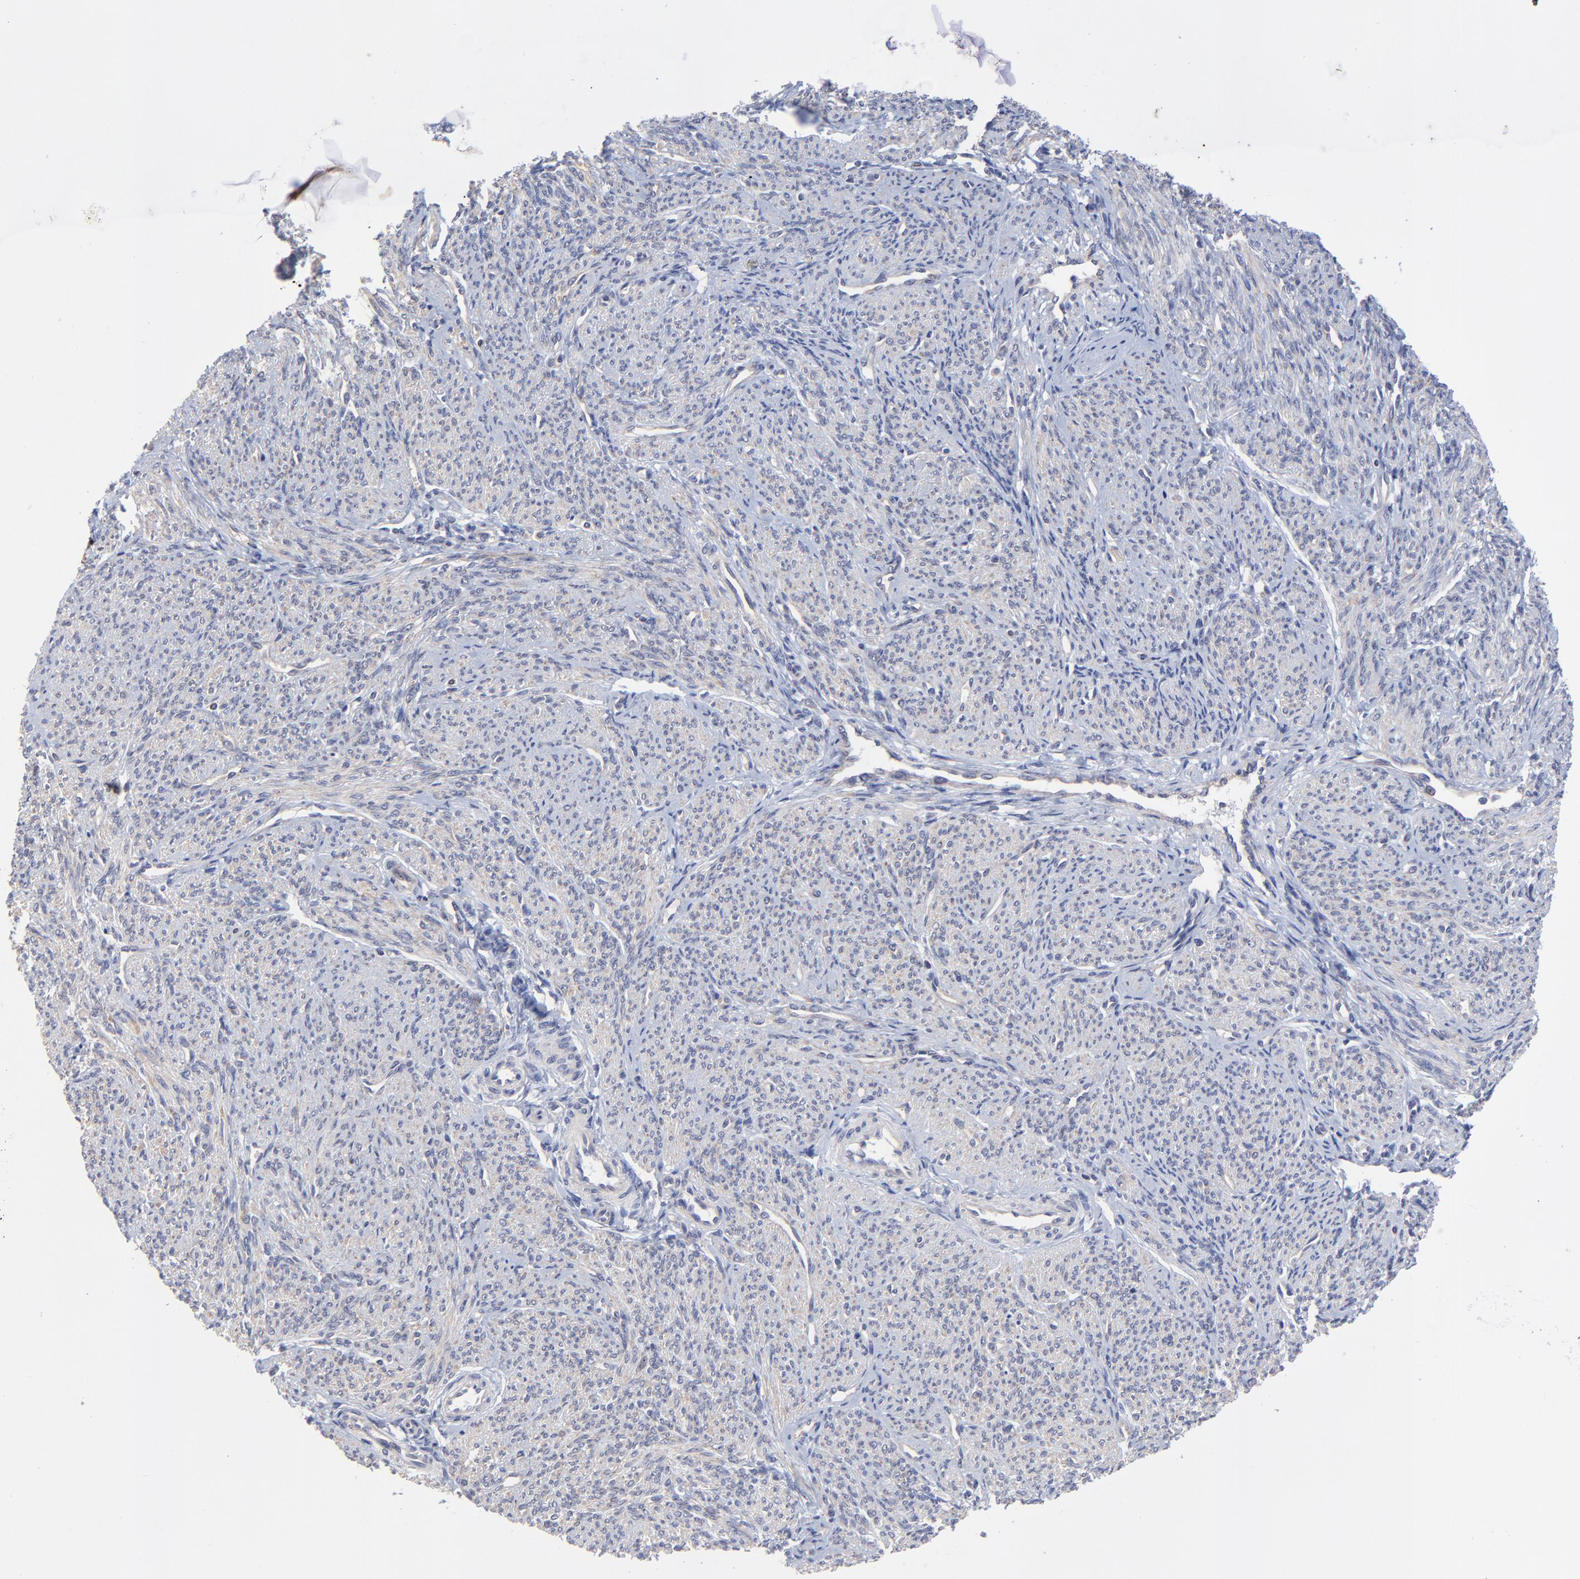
{"staining": {"intensity": "negative", "quantity": "none", "location": "none"}, "tissue": "smooth muscle", "cell_type": "Smooth muscle cells", "image_type": "normal", "snomed": [{"axis": "morphology", "description": "Normal tissue, NOS"}, {"axis": "topography", "description": "Smooth muscle"}], "caption": "Immunohistochemical staining of normal smooth muscle exhibits no significant positivity in smooth muscle cells. (Brightfield microscopy of DAB immunohistochemistry (IHC) at high magnification).", "gene": "FBXO8", "patient": {"sex": "female", "age": 65}}